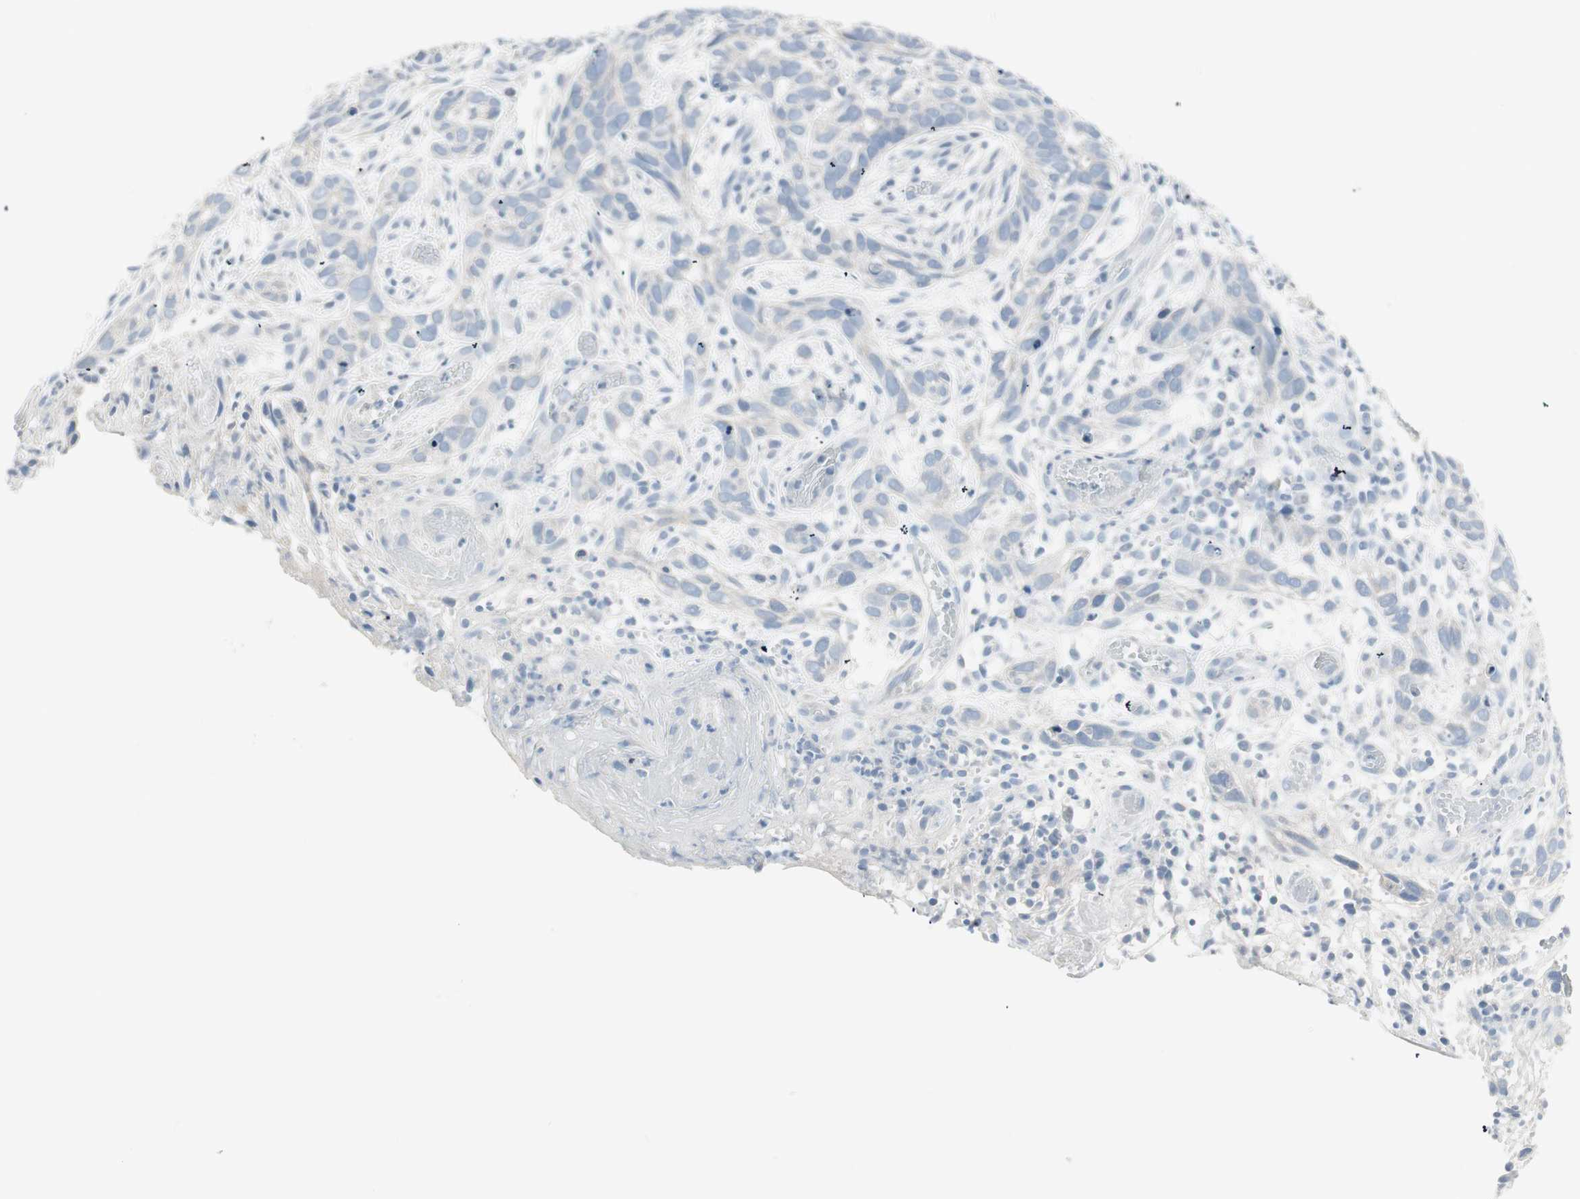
{"staining": {"intensity": "negative", "quantity": "none", "location": "none"}, "tissue": "skin cancer", "cell_type": "Tumor cells", "image_type": "cancer", "snomed": [{"axis": "morphology", "description": "Basal cell carcinoma"}, {"axis": "topography", "description": "Skin"}], "caption": "Immunohistochemistry (IHC) photomicrograph of human basal cell carcinoma (skin) stained for a protein (brown), which exhibits no expression in tumor cells.", "gene": "ITLN2", "patient": {"sex": "male", "age": 87}}